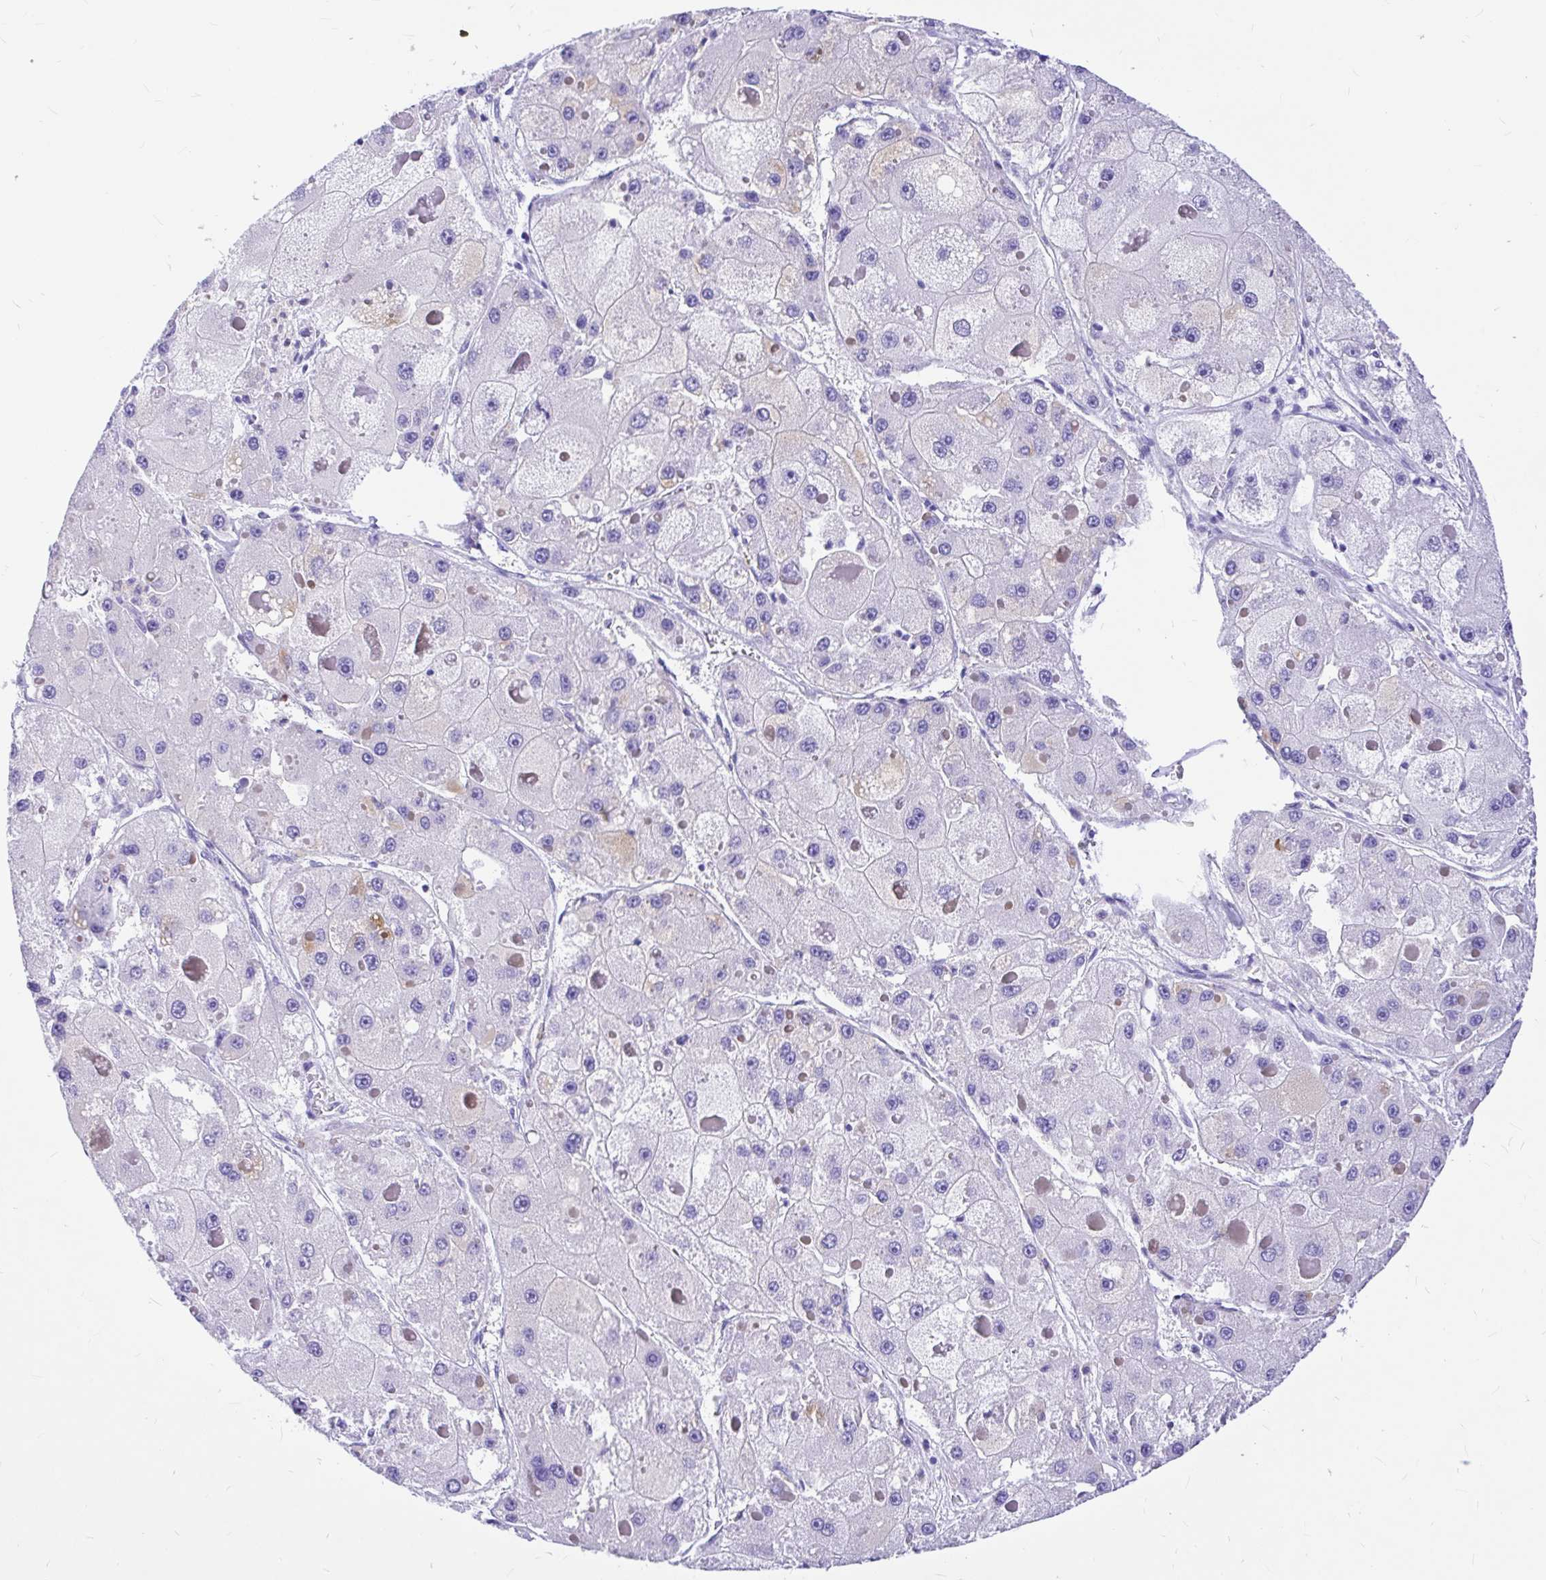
{"staining": {"intensity": "negative", "quantity": "none", "location": "none"}, "tissue": "liver cancer", "cell_type": "Tumor cells", "image_type": "cancer", "snomed": [{"axis": "morphology", "description": "Carcinoma, Hepatocellular, NOS"}, {"axis": "topography", "description": "Liver"}], "caption": "A micrograph of liver cancer (hepatocellular carcinoma) stained for a protein displays no brown staining in tumor cells.", "gene": "CLEC1B", "patient": {"sex": "female", "age": 73}}